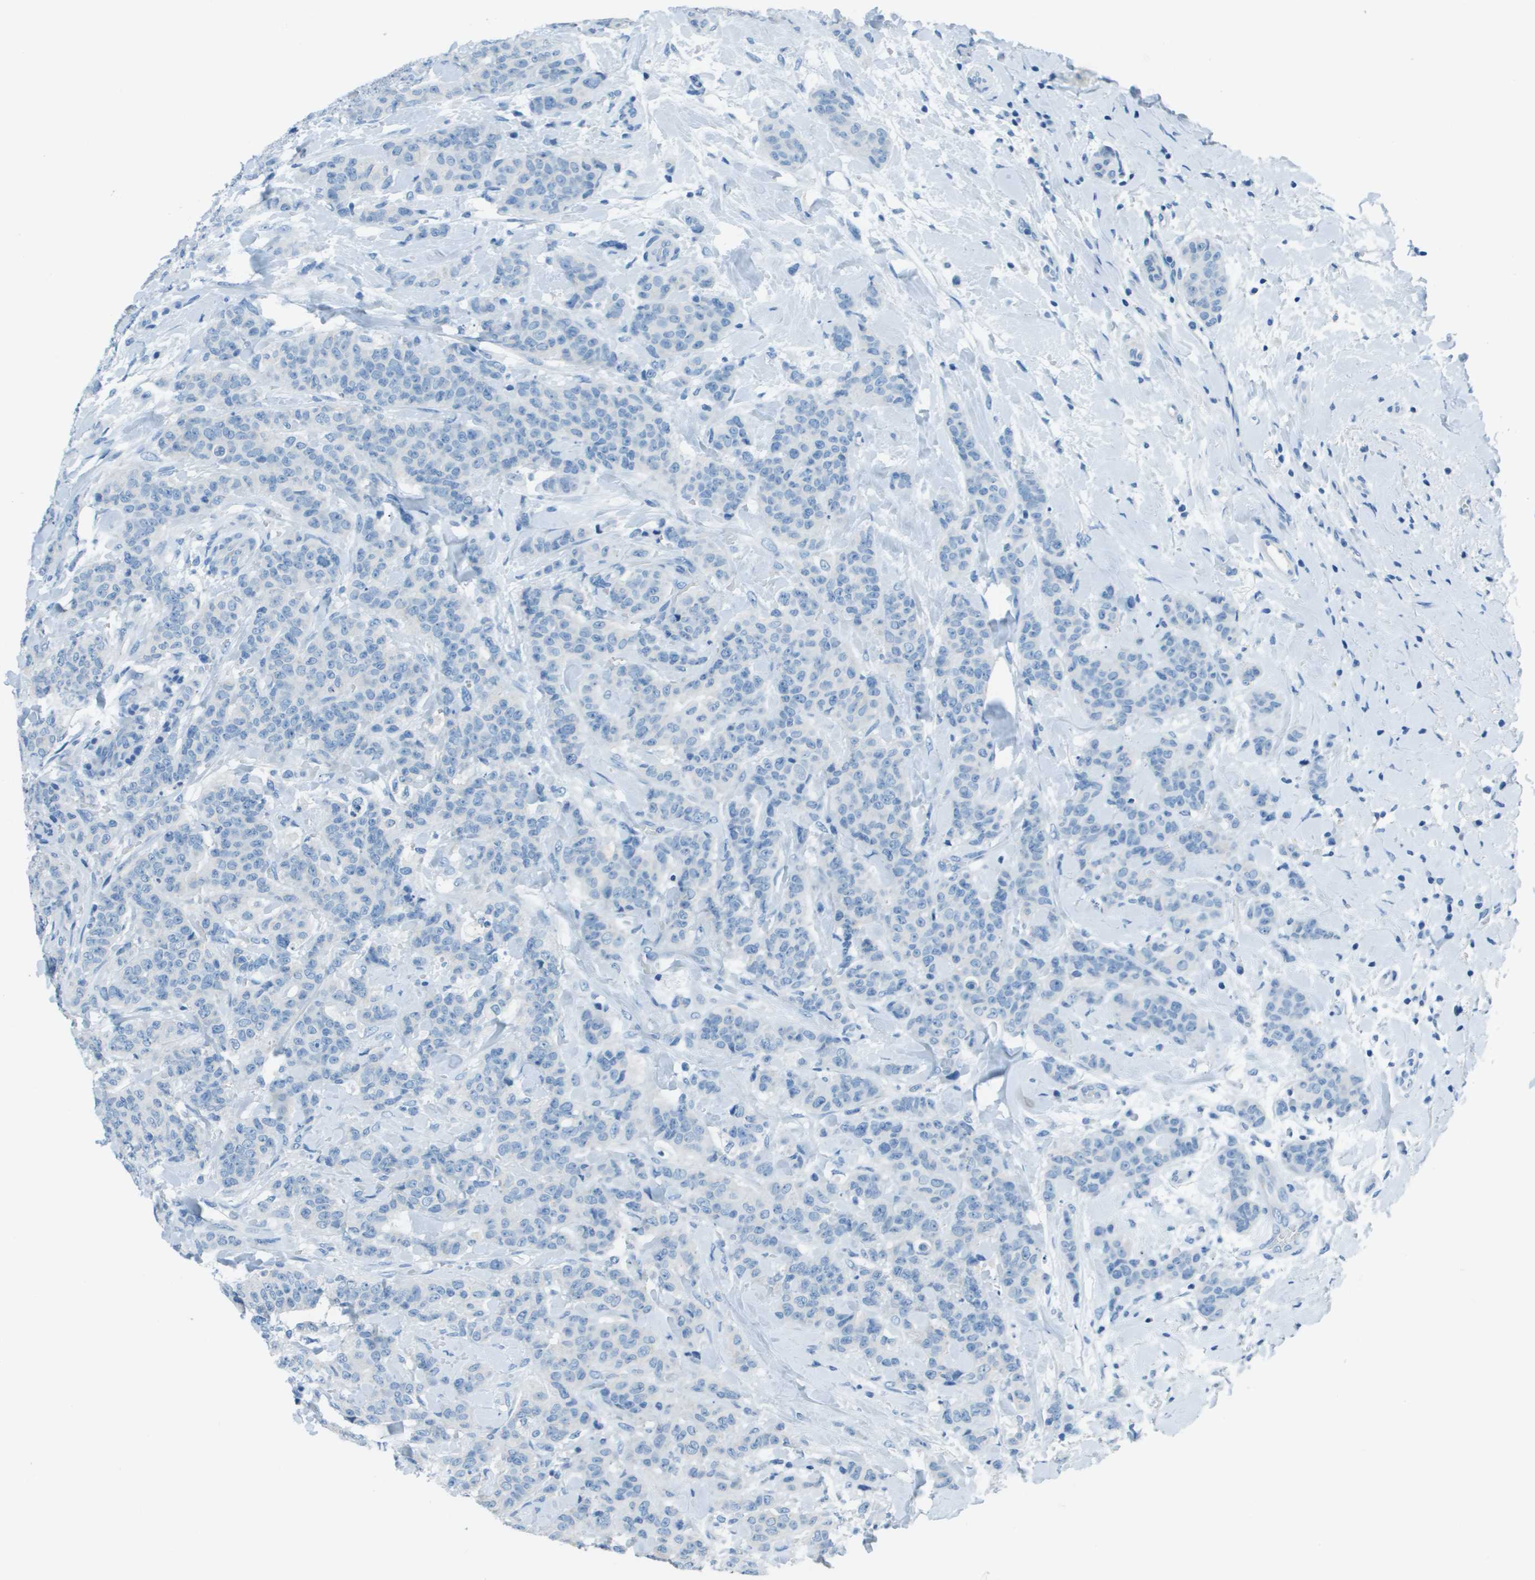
{"staining": {"intensity": "negative", "quantity": "none", "location": "none"}, "tissue": "breast cancer", "cell_type": "Tumor cells", "image_type": "cancer", "snomed": [{"axis": "morphology", "description": "Normal tissue, NOS"}, {"axis": "morphology", "description": "Duct carcinoma"}, {"axis": "topography", "description": "Breast"}], "caption": "Breast invasive ductal carcinoma stained for a protein using IHC shows no positivity tumor cells.", "gene": "SLC16A10", "patient": {"sex": "female", "age": 40}}